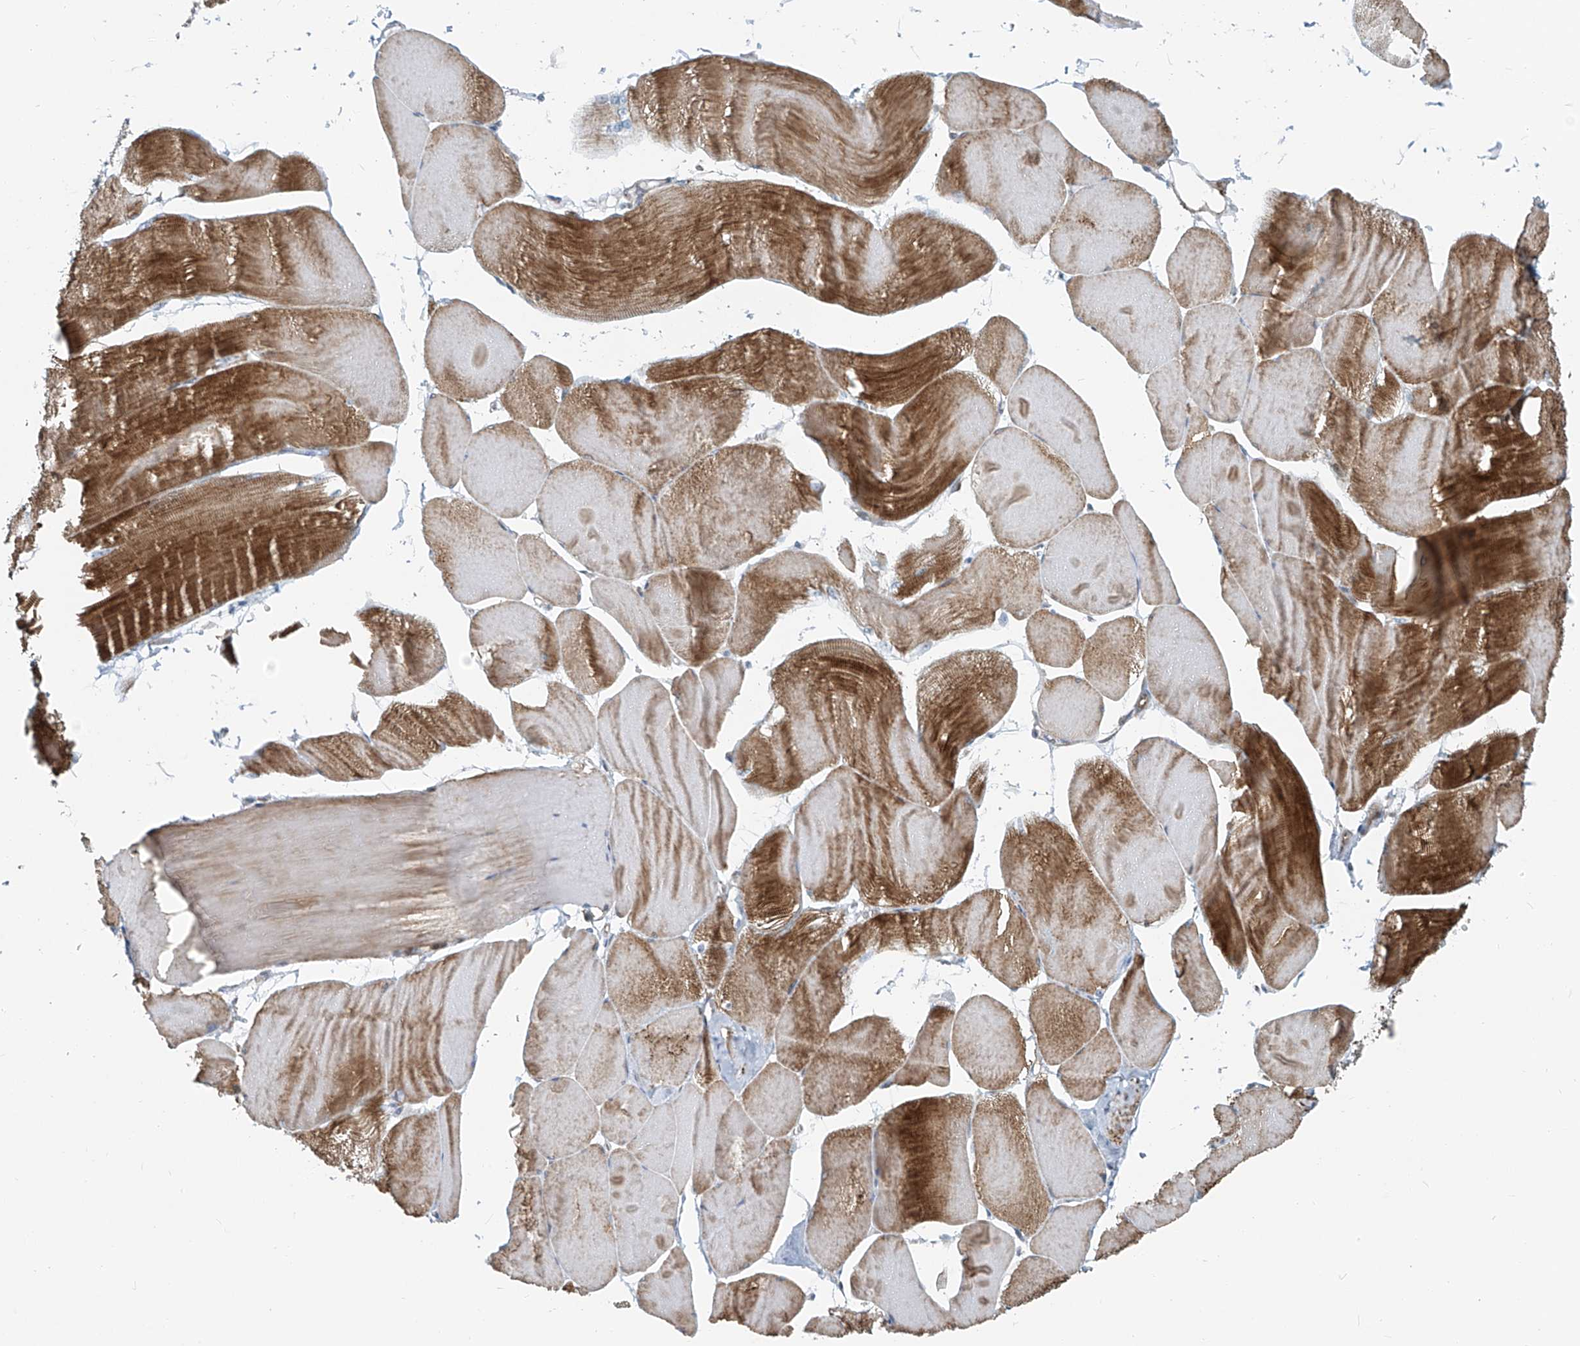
{"staining": {"intensity": "moderate", "quantity": "25%-75%", "location": "cytoplasmic/membranous"}, "tissue": "skeletal muscle", "cell_type": "Myocytes", "image_type": "normal", "snomed": [{"axis": "morphology", "description": "Normal tissue, NOS"}, {"axis": "morphology", "description": "Basal cell carcinoma"}, {"axis": "topography", "description": "Skeletal muscle"}], "caption": "An immunohistochemistry micrograph of benign tissue is shown. Protein staining in brown shows moderate cytoplasmic/membranous positivity in skeletal muscle within myocytes.", "gene": "HIC2", "patient": {"sex": "female", "age": 64}}